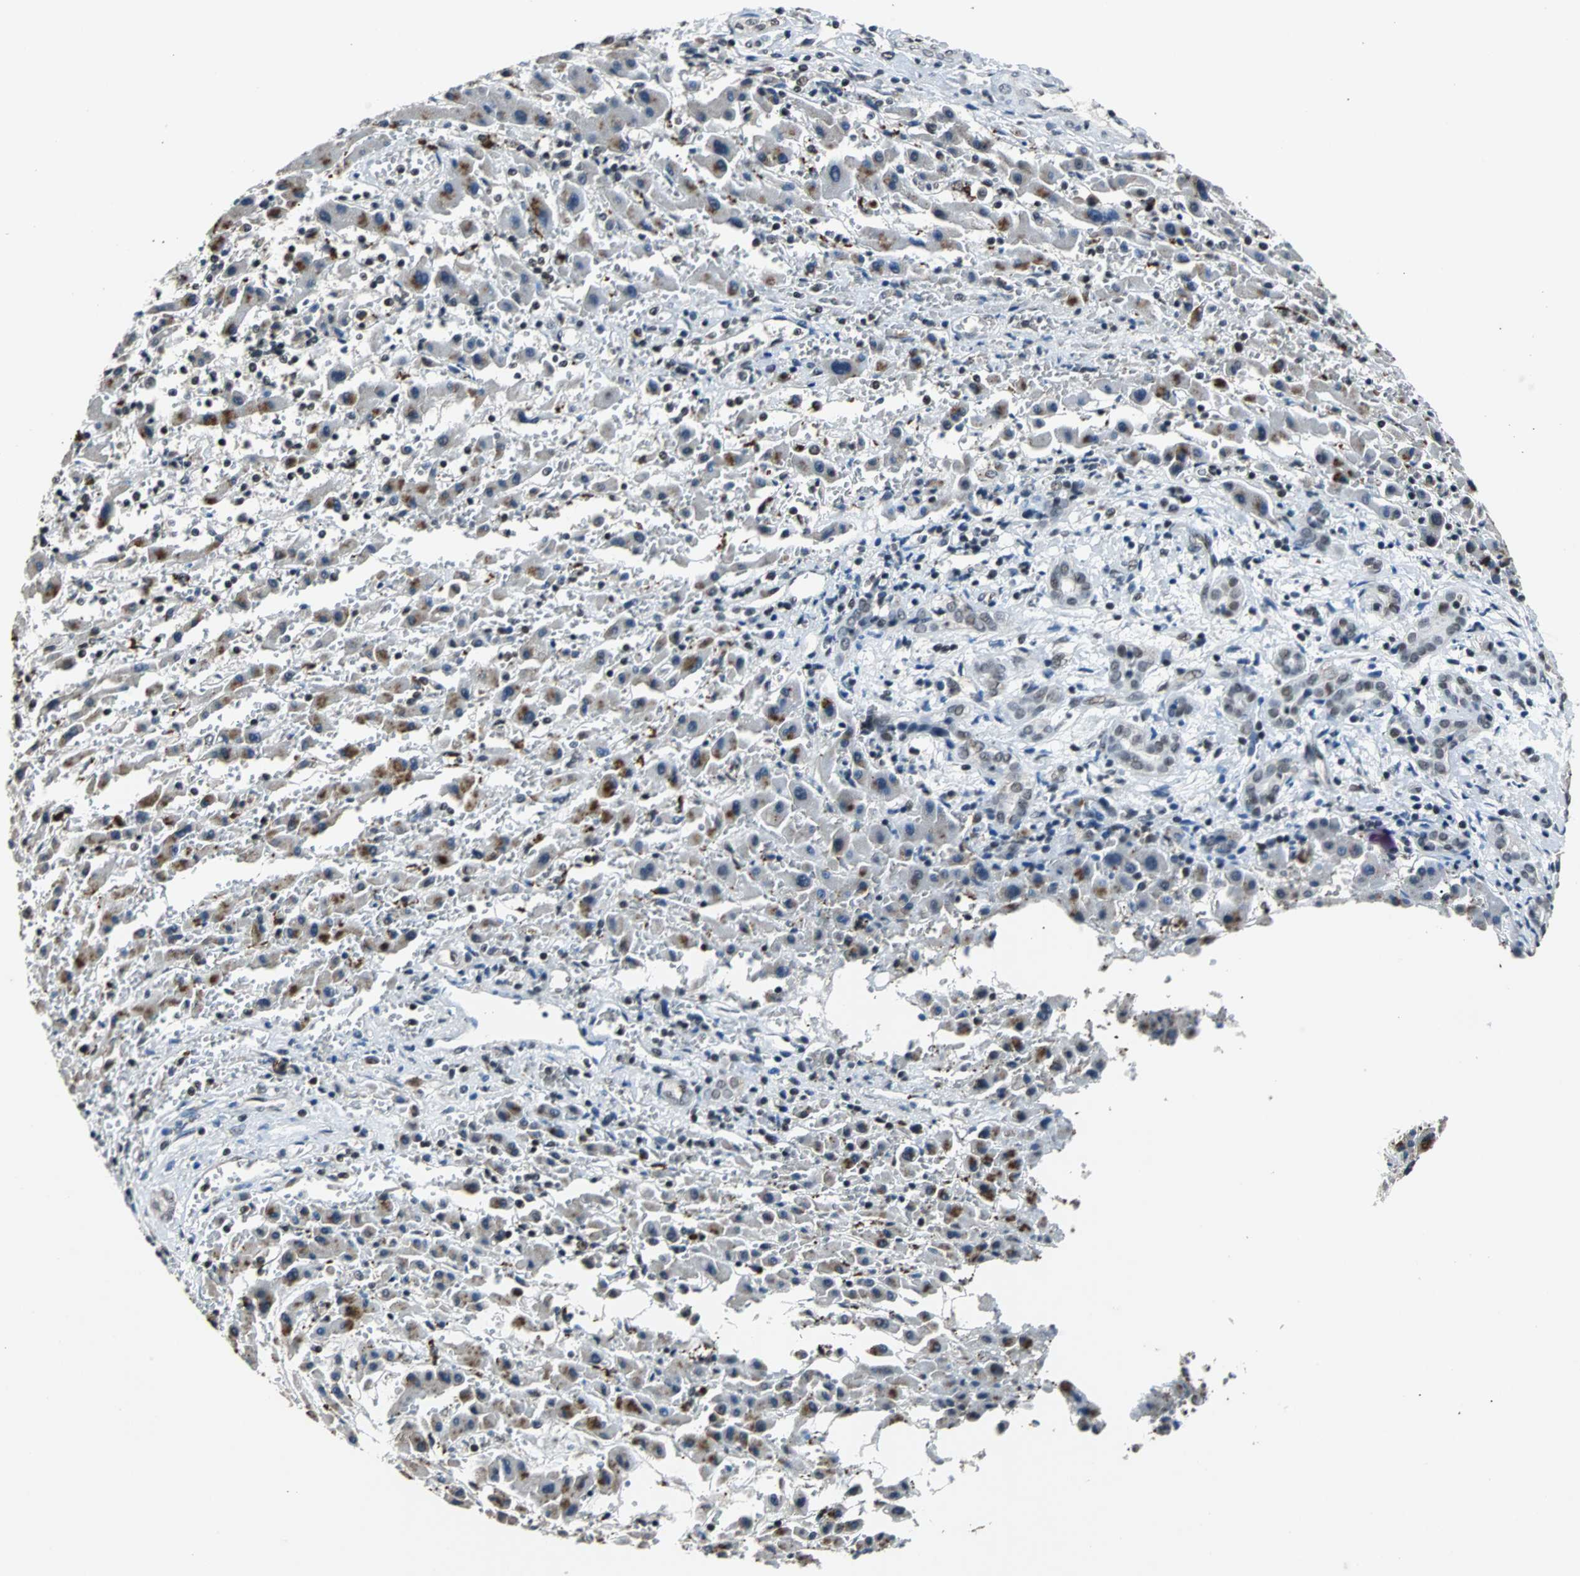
{"staining": {"intensity": "weak", "quantity": "<25%", "location": "nuclear"}, "tissue": "liver cancer", "cell_type": "Tumor cells", "image_type": "cancer", "snomed": [{"axis": "morphology", "description": "Cholangiocarcinoma"}, {"axis": "topography", "description": "Liver"}], "caption": "IHC of liver cancer reveals no positivity in tumor cells.", "gene": "USP28", "patient": {"sex": "male", "age": 57}}